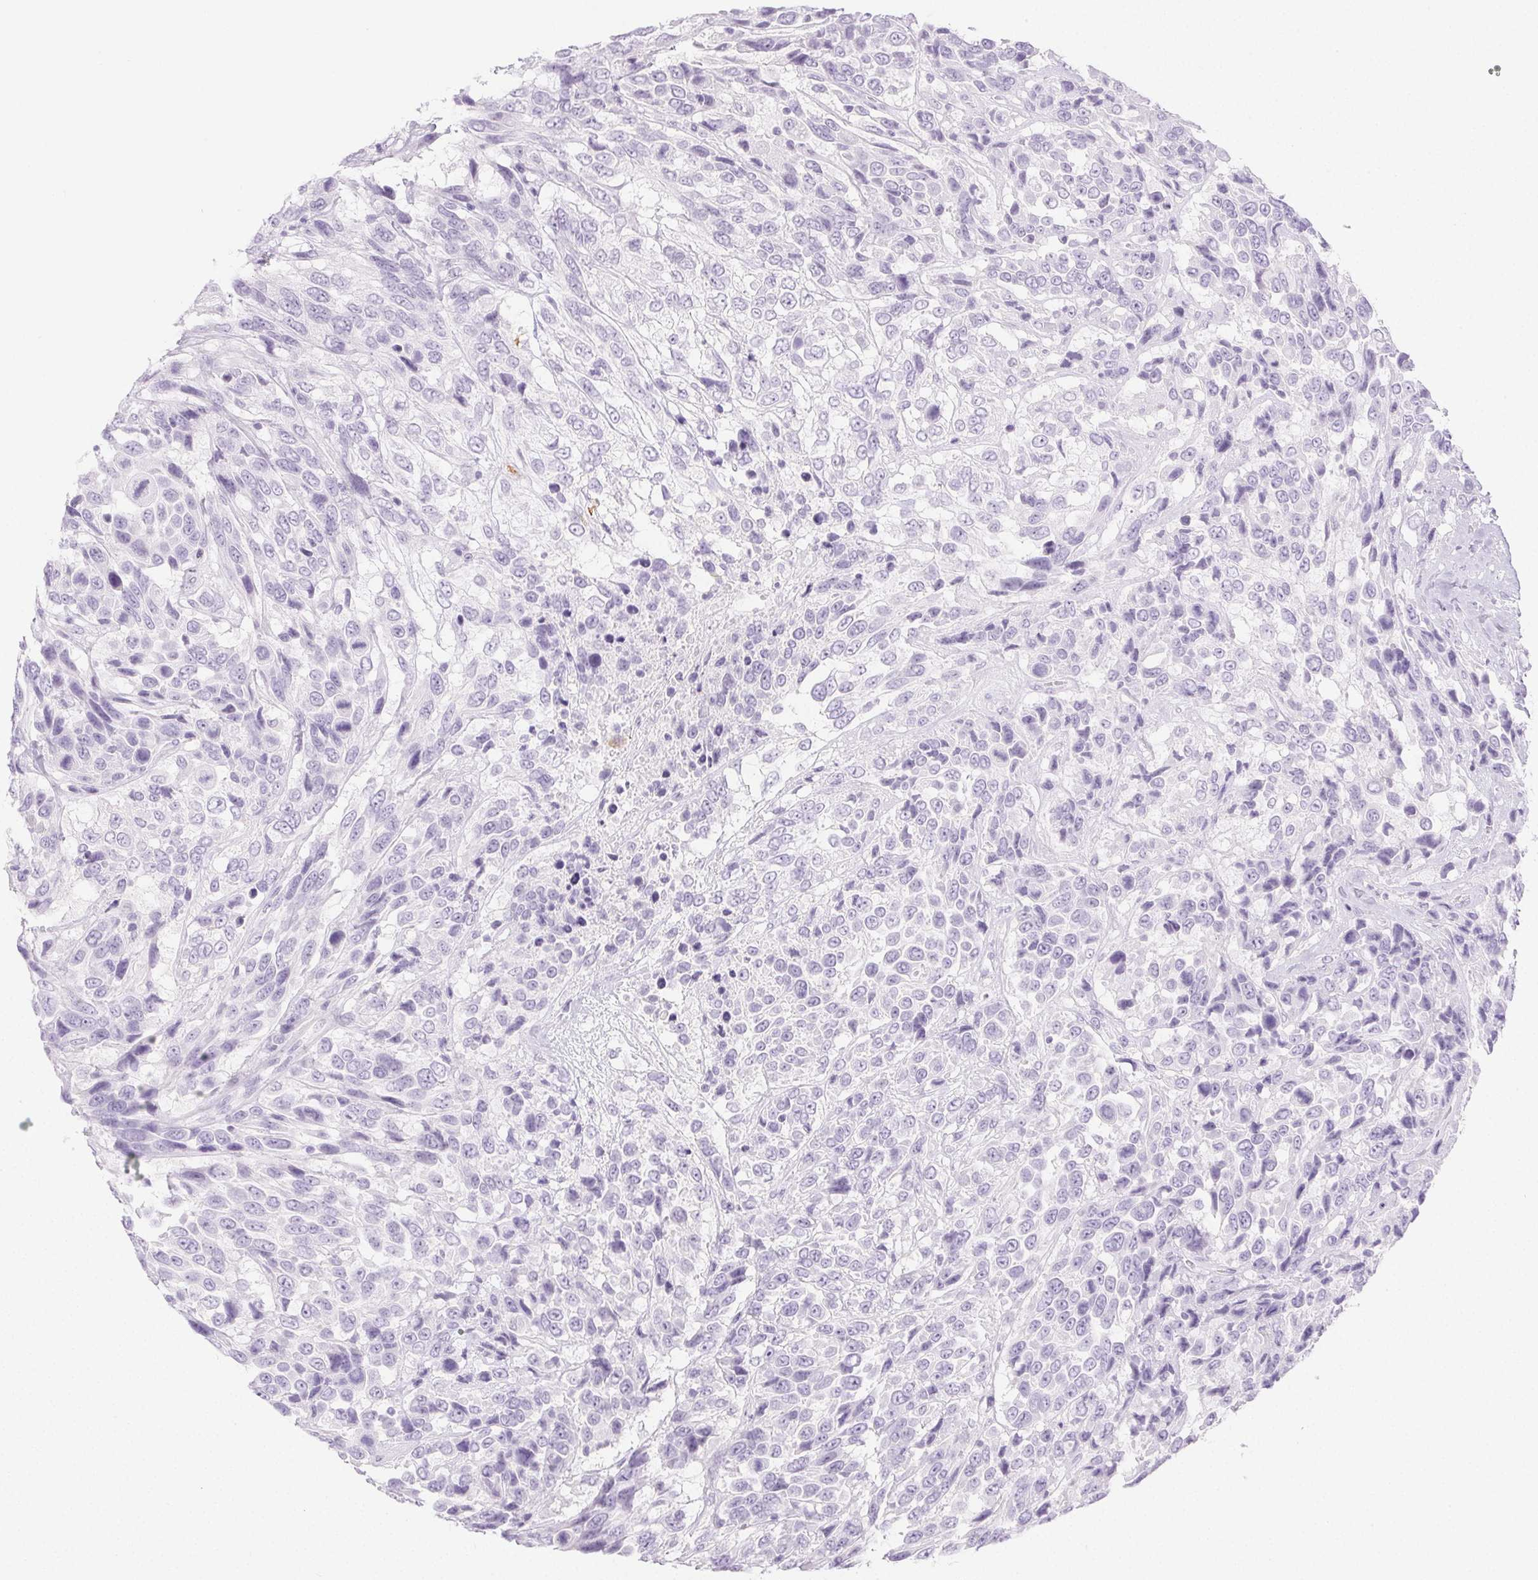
{"staining": {"intensity": "negative", "quantity": "none", "location": "none"}, "tissue": "urothelial cancer", "cell_type": "Tumor cells", "image_type": "cancer", "snomed": [{"axis": "morphology", "description": "Urothelial carcinoma, High grade"}, {"axis": "topography", "description": "Urinary bladder"}], "caption": "This is a micrograph of immunohistochemistry (IHC) staining of high-grade urothelial carcinoma, which shows no expression in tumor cells.", "gene": "PI3", "patient": {"sex": "female", "age": 70}}